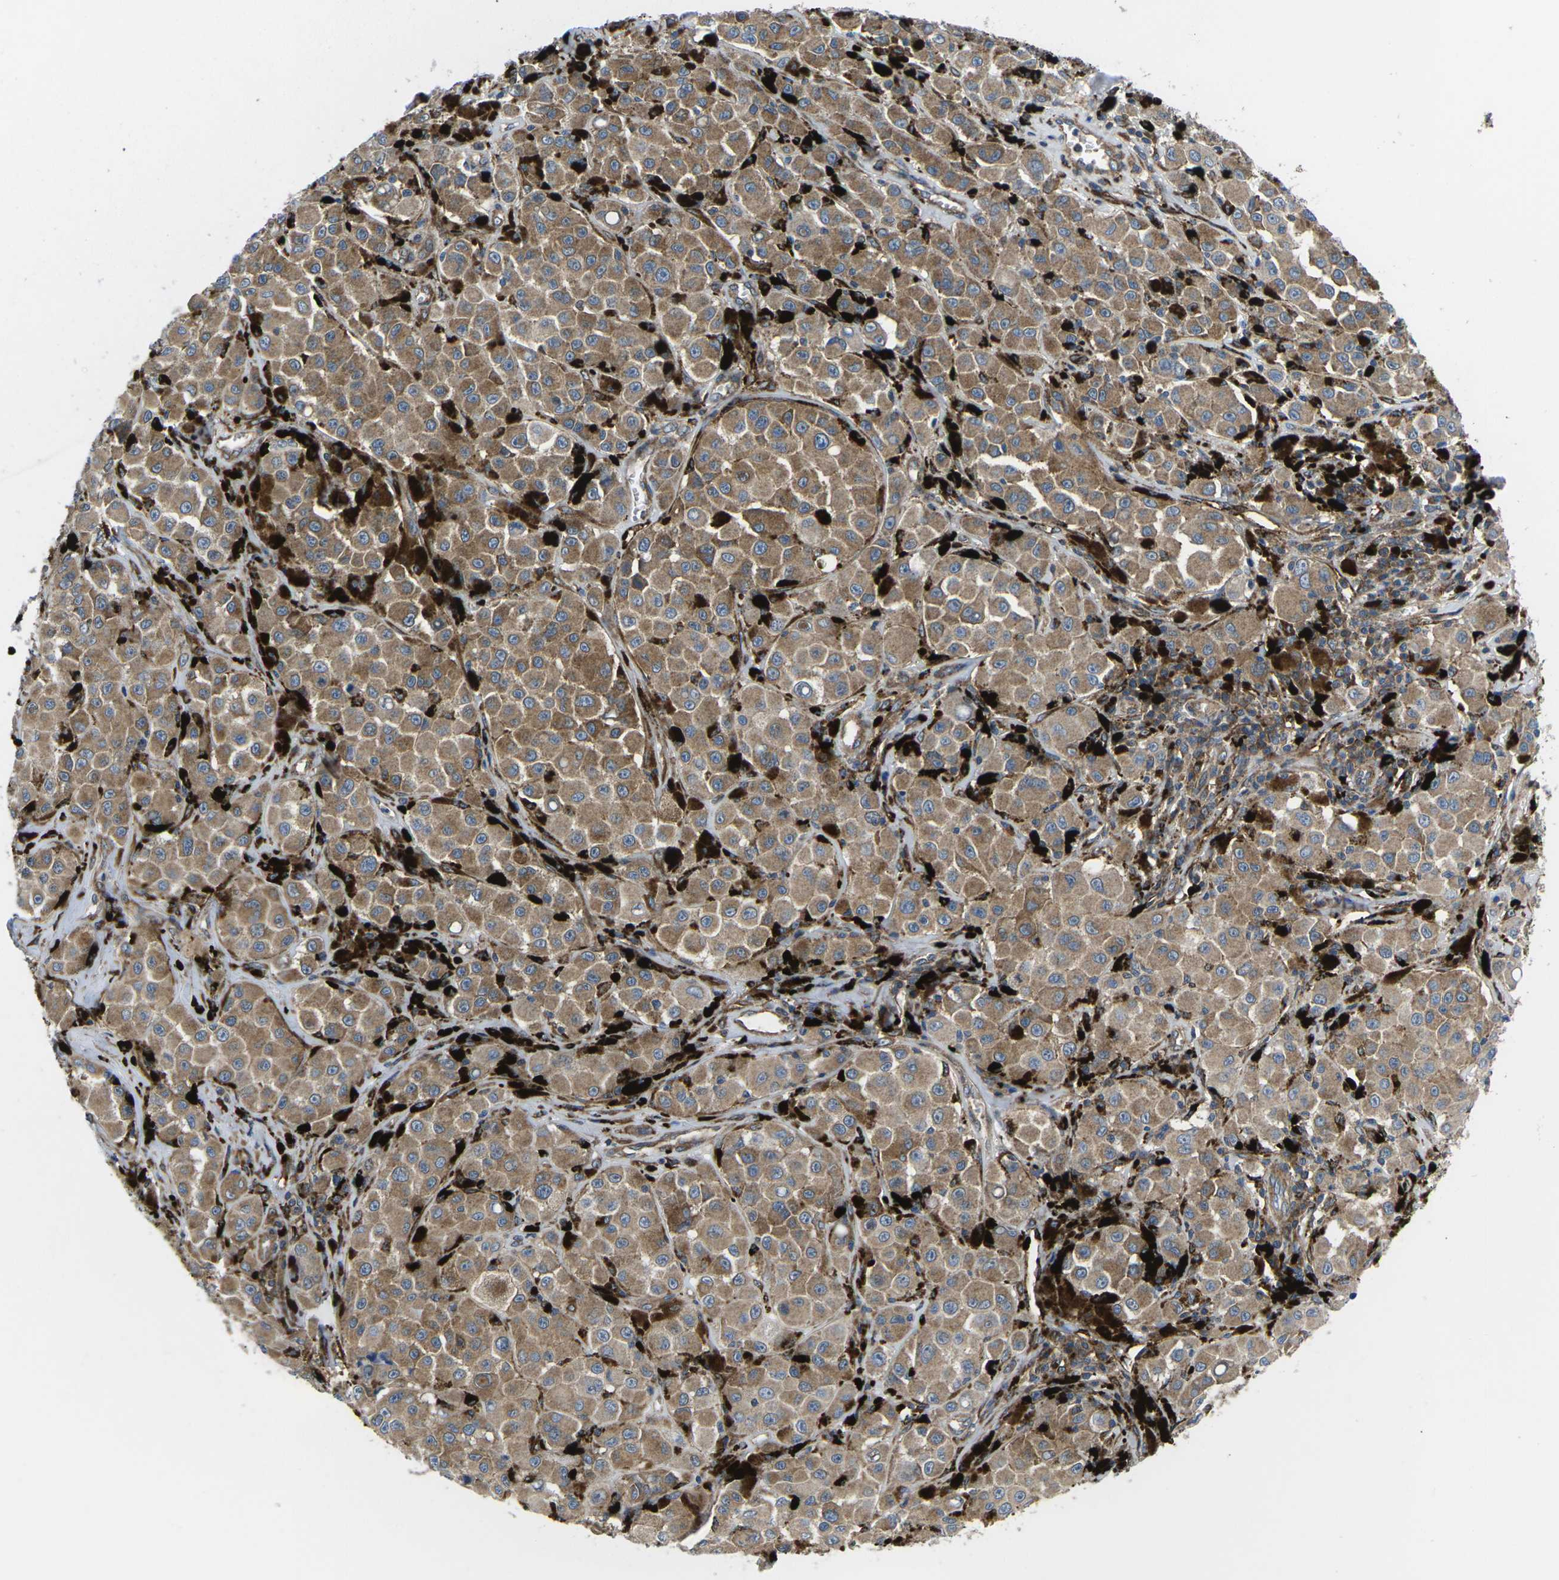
{"staining": {"intensity": "weak", "quantity": ">75%", "location": "cytoplasmic/membranous"}, "tissue": "melanoma", "cell_type": "Tumor cells", "image_type": "cancer", "snomed": [{"axis": "morphology", "description": "Malignant melanoma, NOS"}, {"axis": "topography", "description": "Skin"}], "caption": "High-magnification brightfield microscopy of melanoma stained with DAB (brown) and counterstained with hematoxylin (blue). tumor cells exhibit weak cytoplasmic/membranous positivity is present in about>75% of cells.", "gene": "DLG1", "patient": {"sex": "male", "age": 84}}